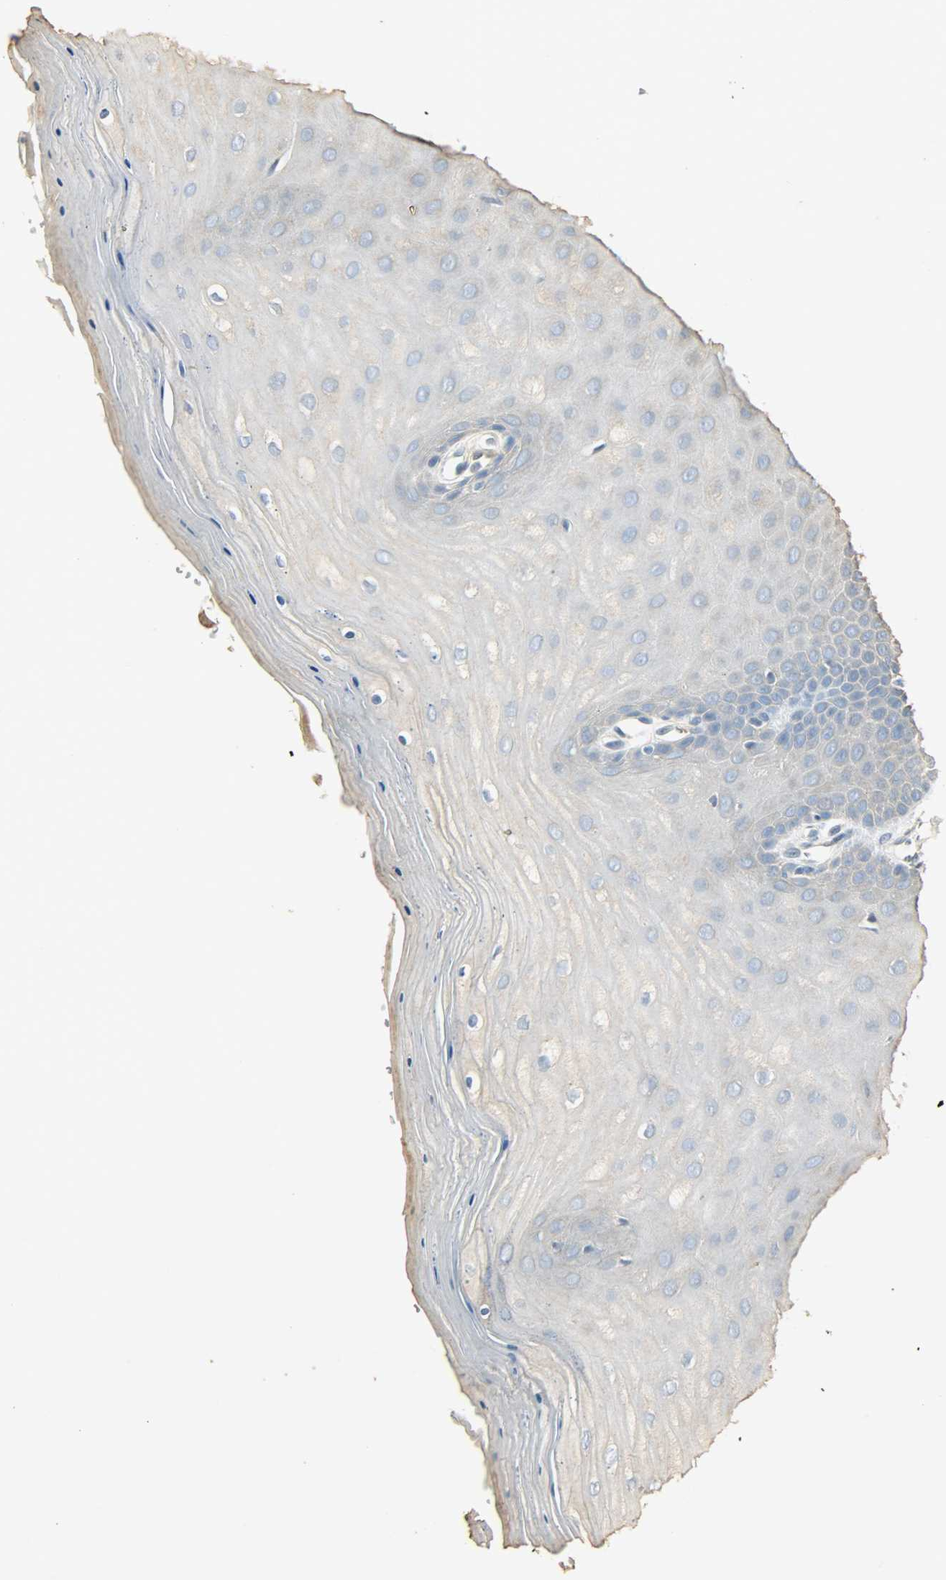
{"staining": {"intensity": "moderate", "quantity": ">75%", "location": "cytoplasmic/membranous"}, "tissue": "cervix", "cell_type": "Glandular cells", "image_type": "normal", "snomed": [{"axis": "morphology", "description": "Normal tissue, NOS"}, {"axis": "topography", "description": "Cervix"}], "caption": "Human cervix stained with a brown dye exhibits moderate cytoplasmic/membranous positive staining in about >75% of glandular cells.", "gene": "USP13", "patient": {"sex": "female", "age": 55}}